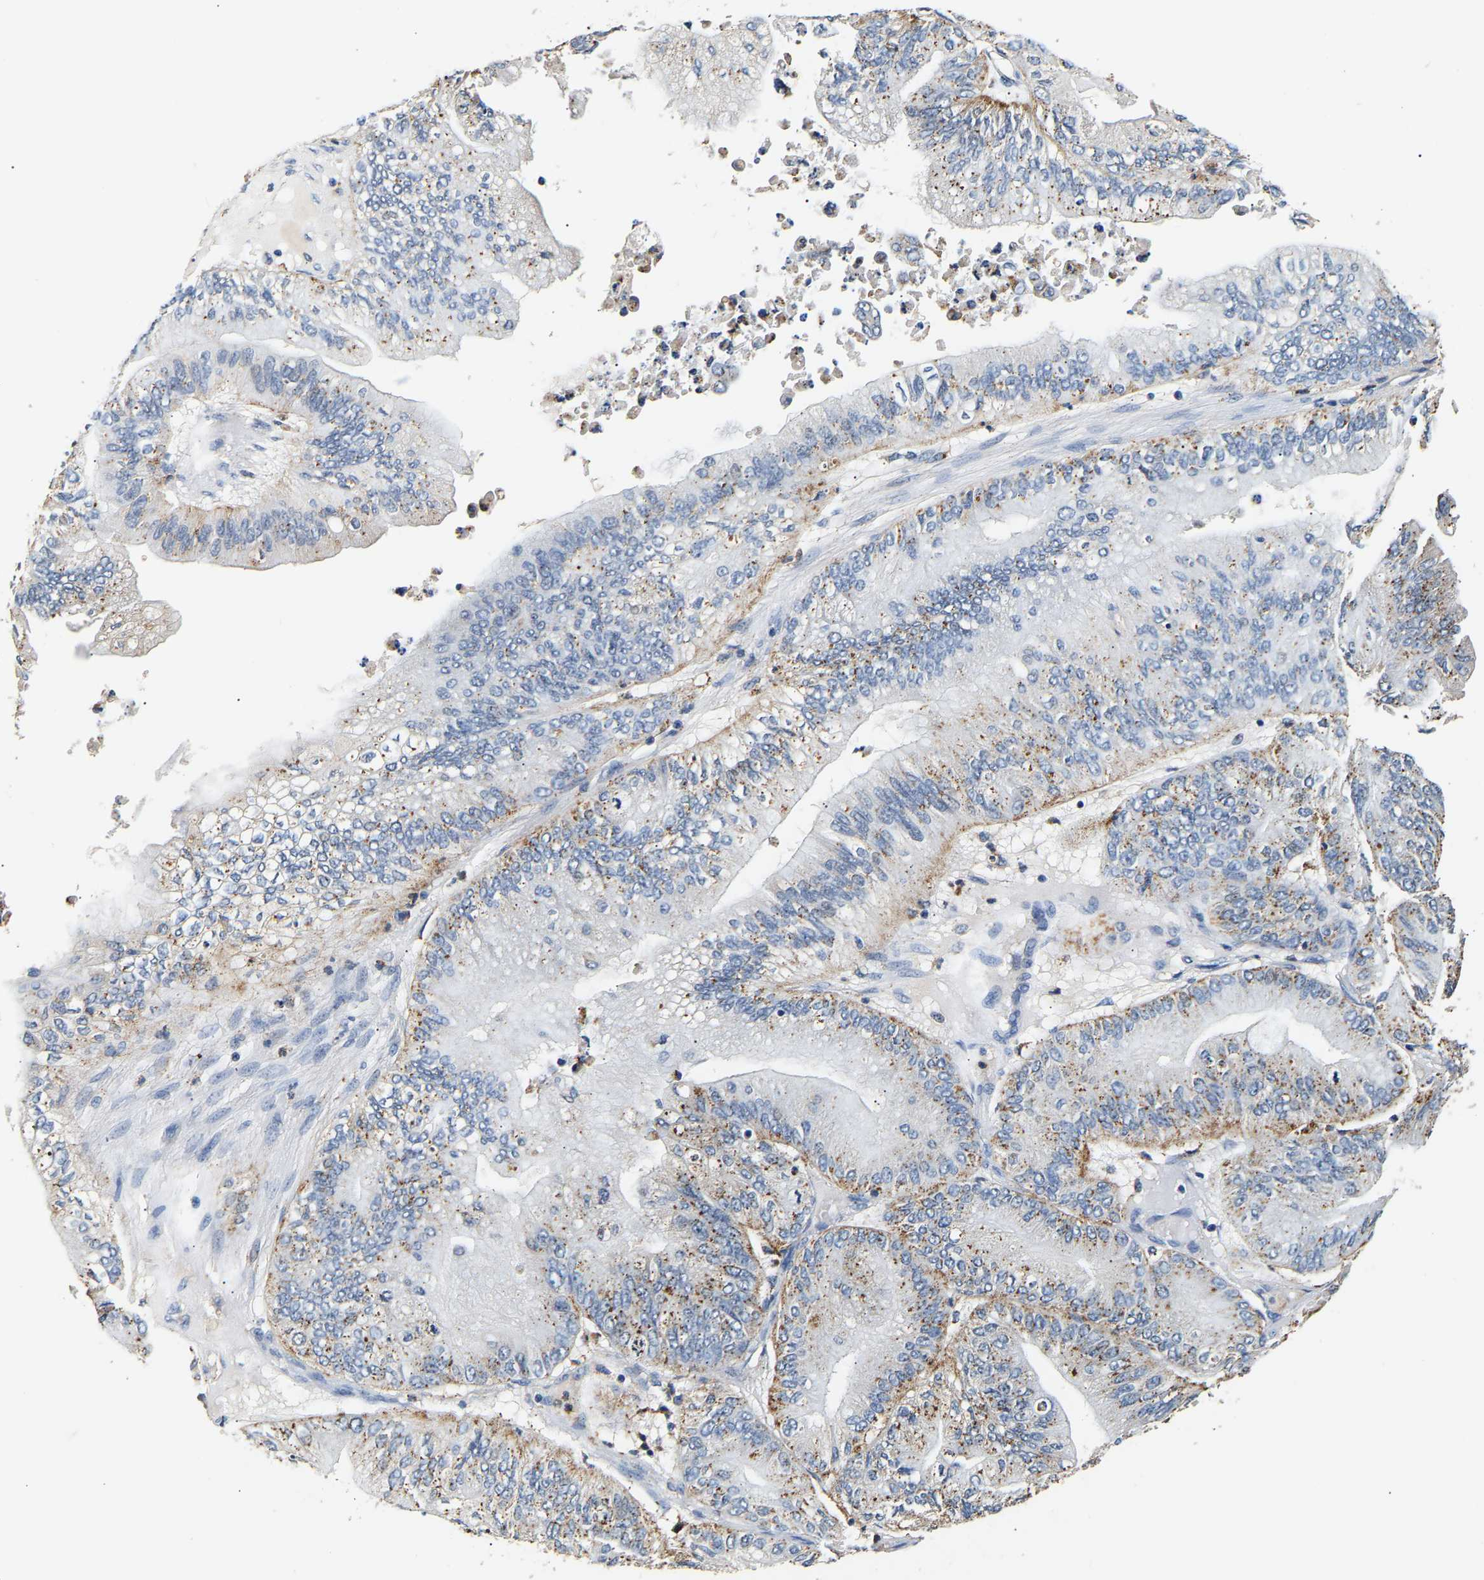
{"staining": {"intensity": "moderate", "quantity": "25%-75%", "location": "cytoplasmic/membranous"}, "tissue": "ovarian cancer", "cell_type": "Tumor cells", "image_type": "cancer", "snomed": [{"axis": "morphology", "description": "Cystadenocarcinoma, mucinous, NOS"}, {"axis": "topography", "description": "Ovary"}], "caption": "Protein analysis of ovarian cancer (mucinous cystadenocarcinoma) tissue exhibits moderate cytoplasmic/membranous staining in approximately 25%-75% of tumor cells. (brown staining indicates protein expression, while blue staining denotes nuclei).", "gene": "SMU1", "patient": {"sex": "female", "age": 61}}